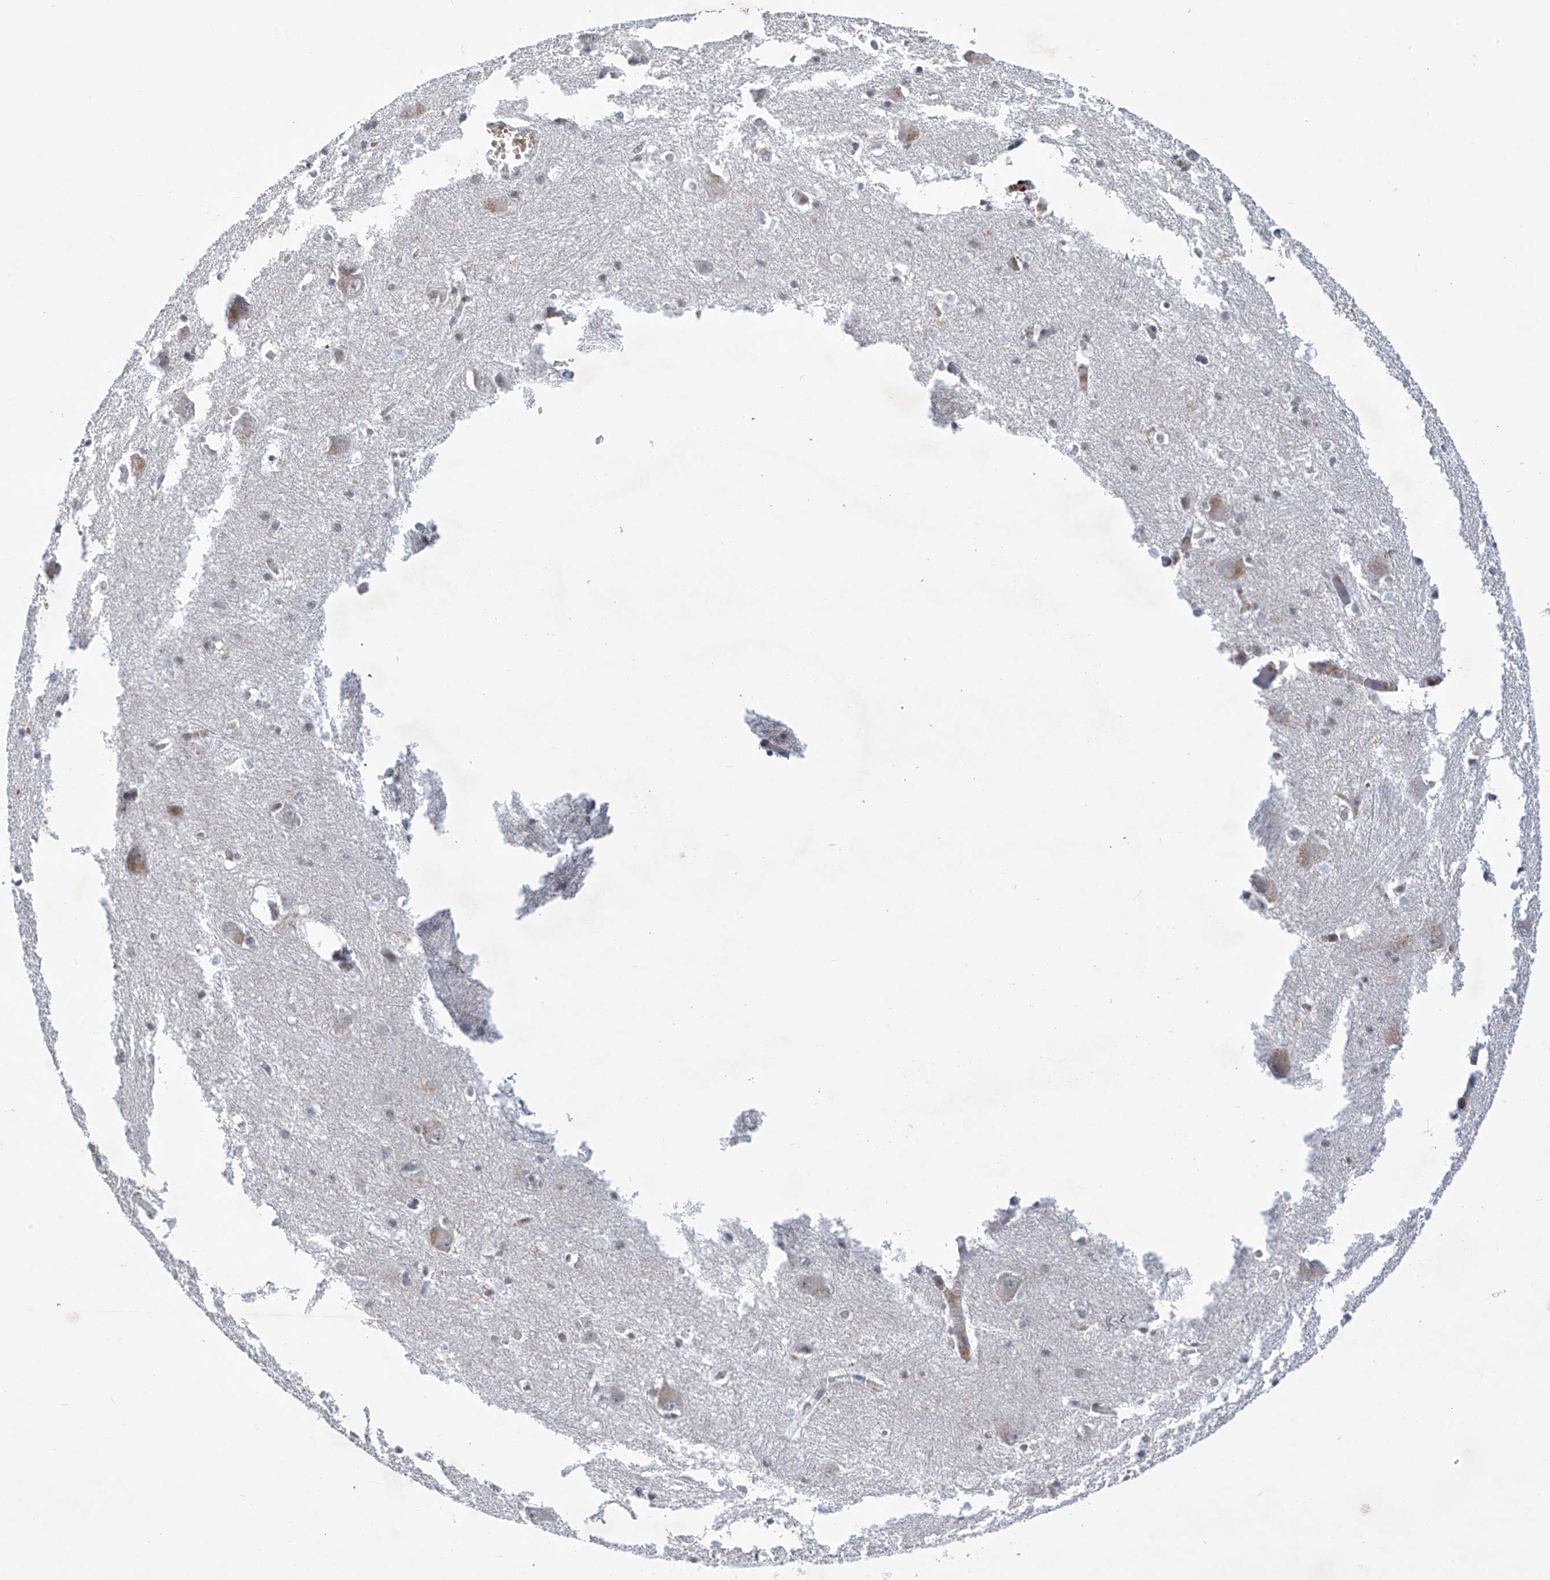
{"staining": {"intensity": "weak", "quantity": "<25%", "location": "cytoplasmic/membranous"}, "tissue": "caudate", "cell_type": "Glial cells", "image_type": "normal", "snomed": [{"axis": "morphology", "description": "Normal tissue, NOS"}, {"axis": "topography", "description": "Lateral ventricle wall"}], "caption": "High magnification brightfield microscopy of benign caudate stained with DAB (3,3'-diaminobenzidine) (brown) and counterstained with hematoxylin (blue): glial cells show no significant positivity. (DAB (3,3'-diaminobenzidine) immunohistochemistry (IHC), high magnification).", "gene": "MSL3", "patient": {"sex": "male", "age": 37}}